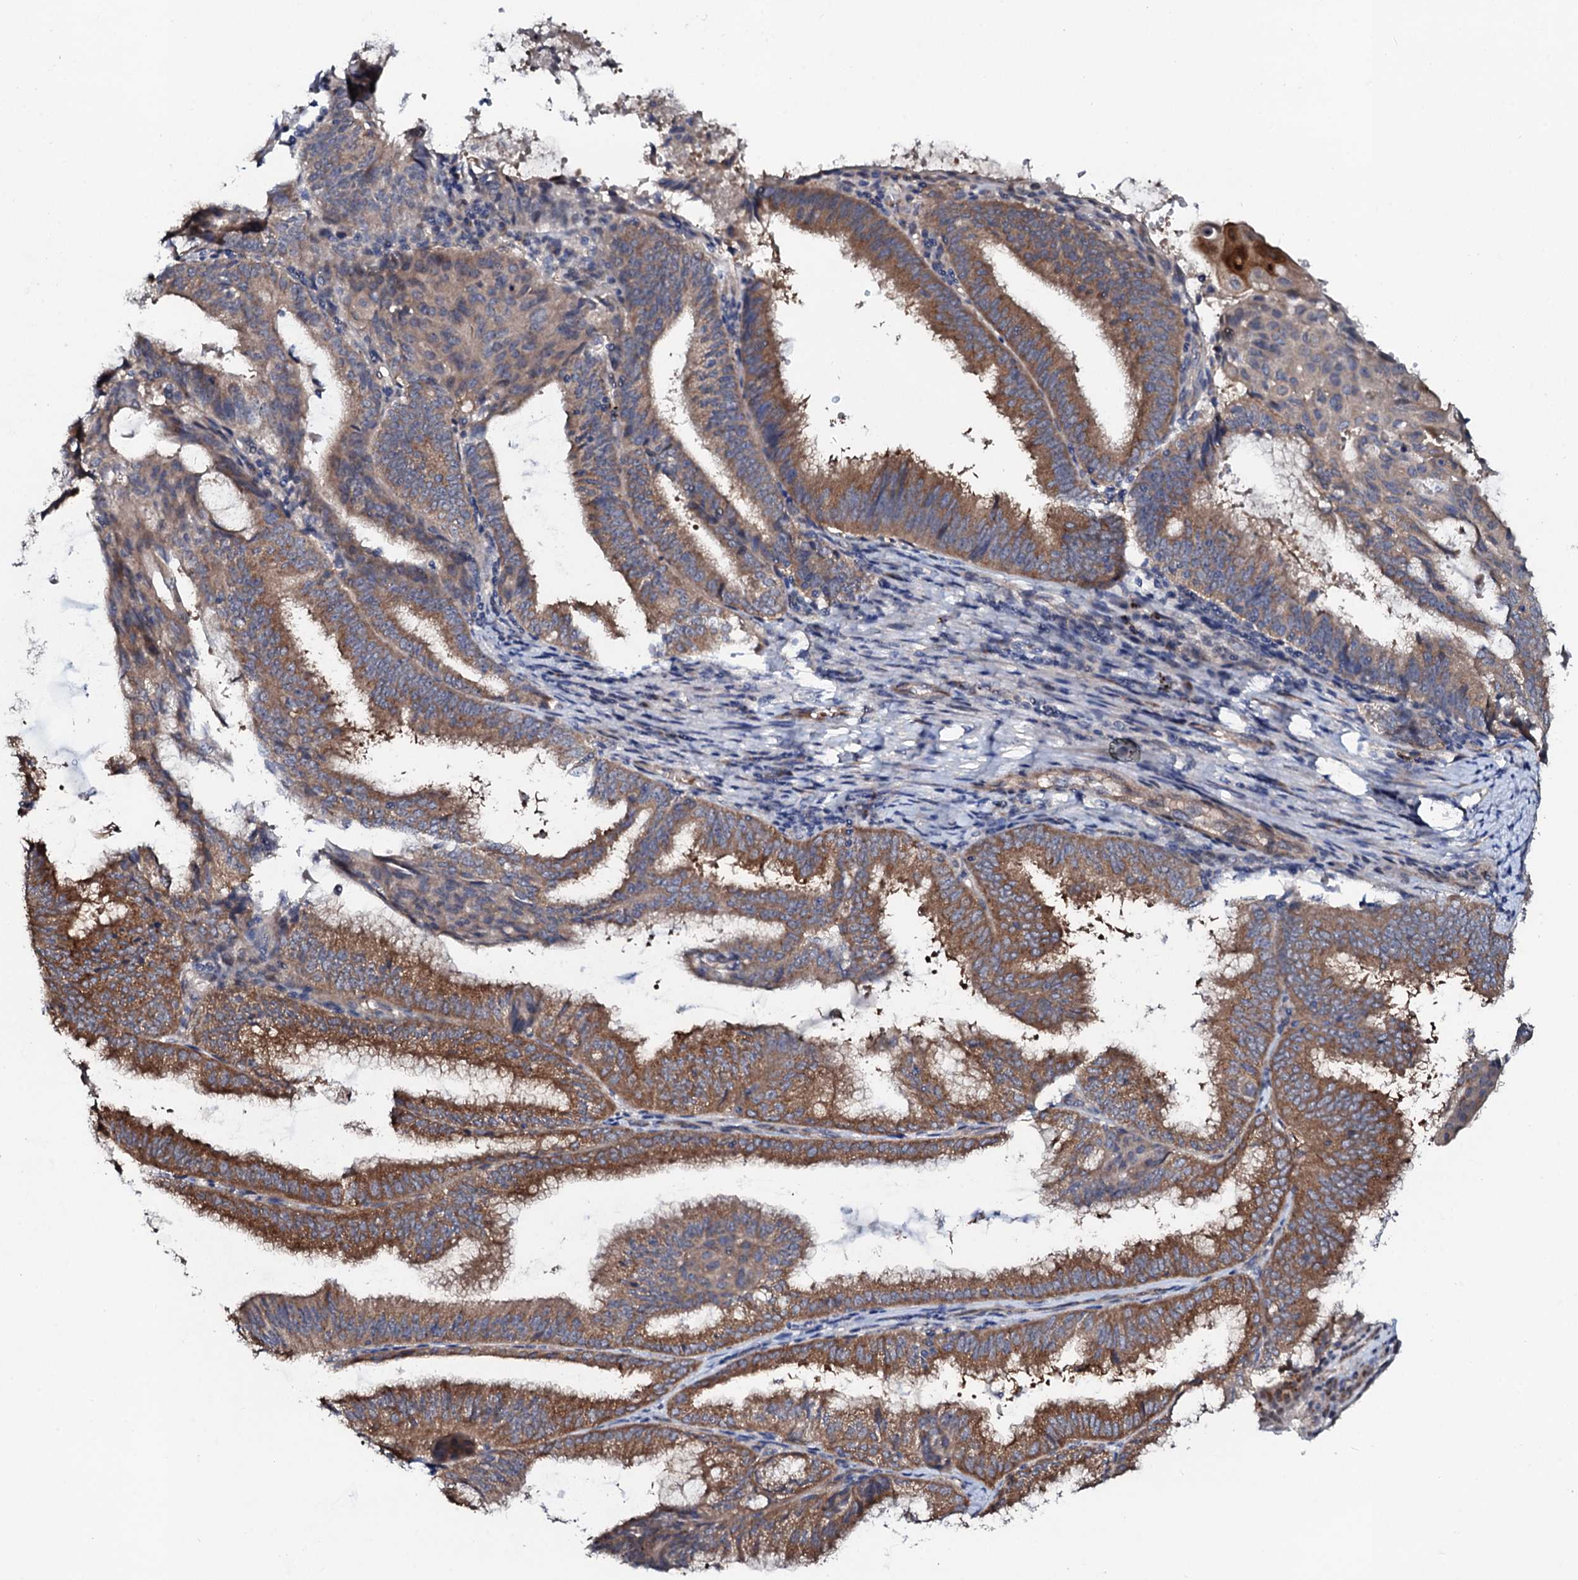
{"staining": {"intensity": "moderate", "quantity": ">75%", "location": "cytoplasmic/membranous"}, "tissue": "endometrial cancer", "cell_type": "Tumor cells", "image_type": "cancer", "snomed": [{"axis": "morphology", "description": "Adenocarcinoma, NOS"}, {"axis": "topography", "description": "Endometrium"}], "caption": "IHC of endometrial cancer (adenocarcinoma) demonstrates medium levels of moderate cytoplasmic/membranous positivity in approximately >75% of tumor cells.", "gene": "COG6", "patient": {"sex": "female", "age": 49}}